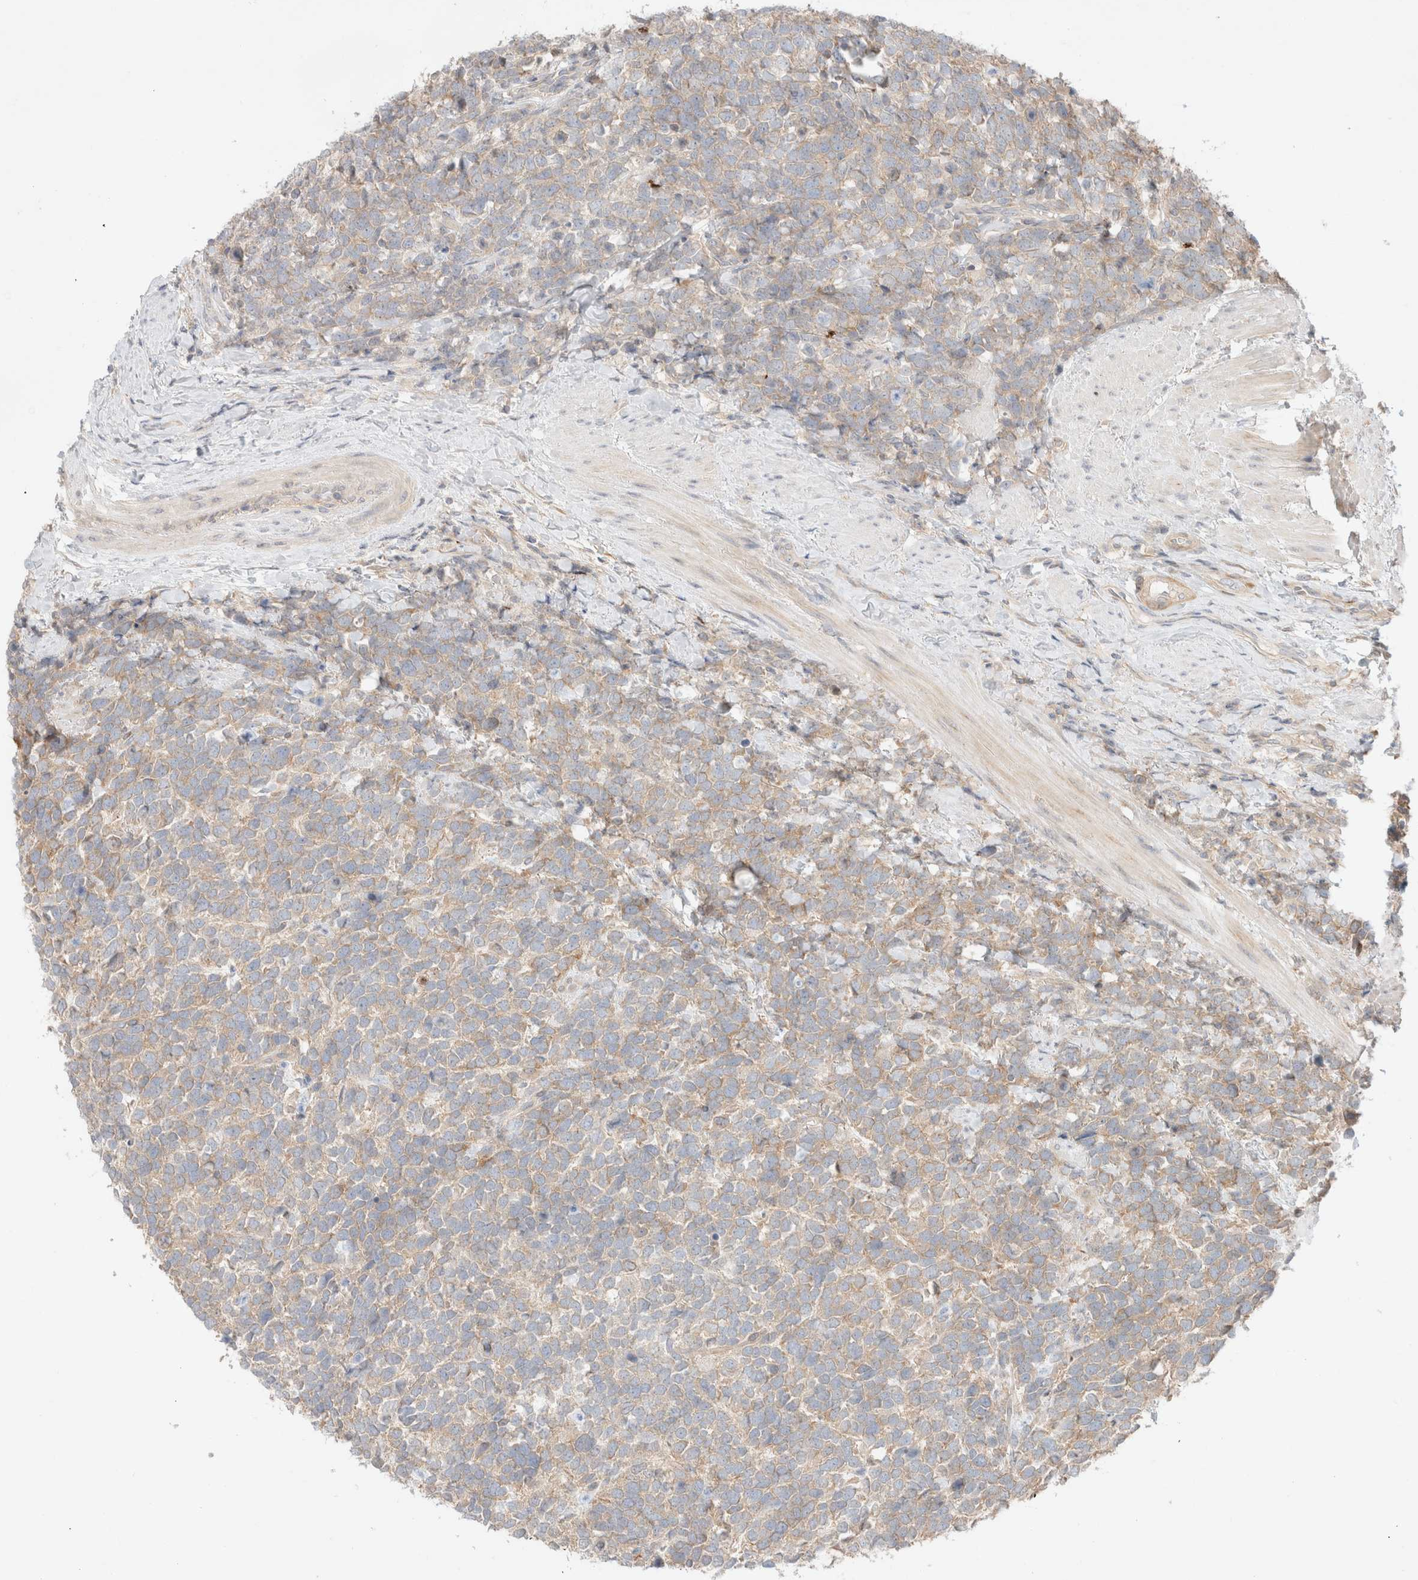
{"staining": {"intensity": "weak", "quantity": "<25%", "location": "cytoplasmic/membranous"}, "tissue": "urothelial cancer", "cell_type": "Tumor cells", "image_type": "cancer", "snomed": [{"axis": "morphology", "description": "Urothelial carcinoma, High grade"}, {"axis": "topography", "description": "Urinary bladder"}], "caption": "High-grade urothelial carcinoma stained for a protein using IHC exhibits no positivity tumor cells.", "gene": "MARK3", "patient": {"sex": "female", "age": 82}}